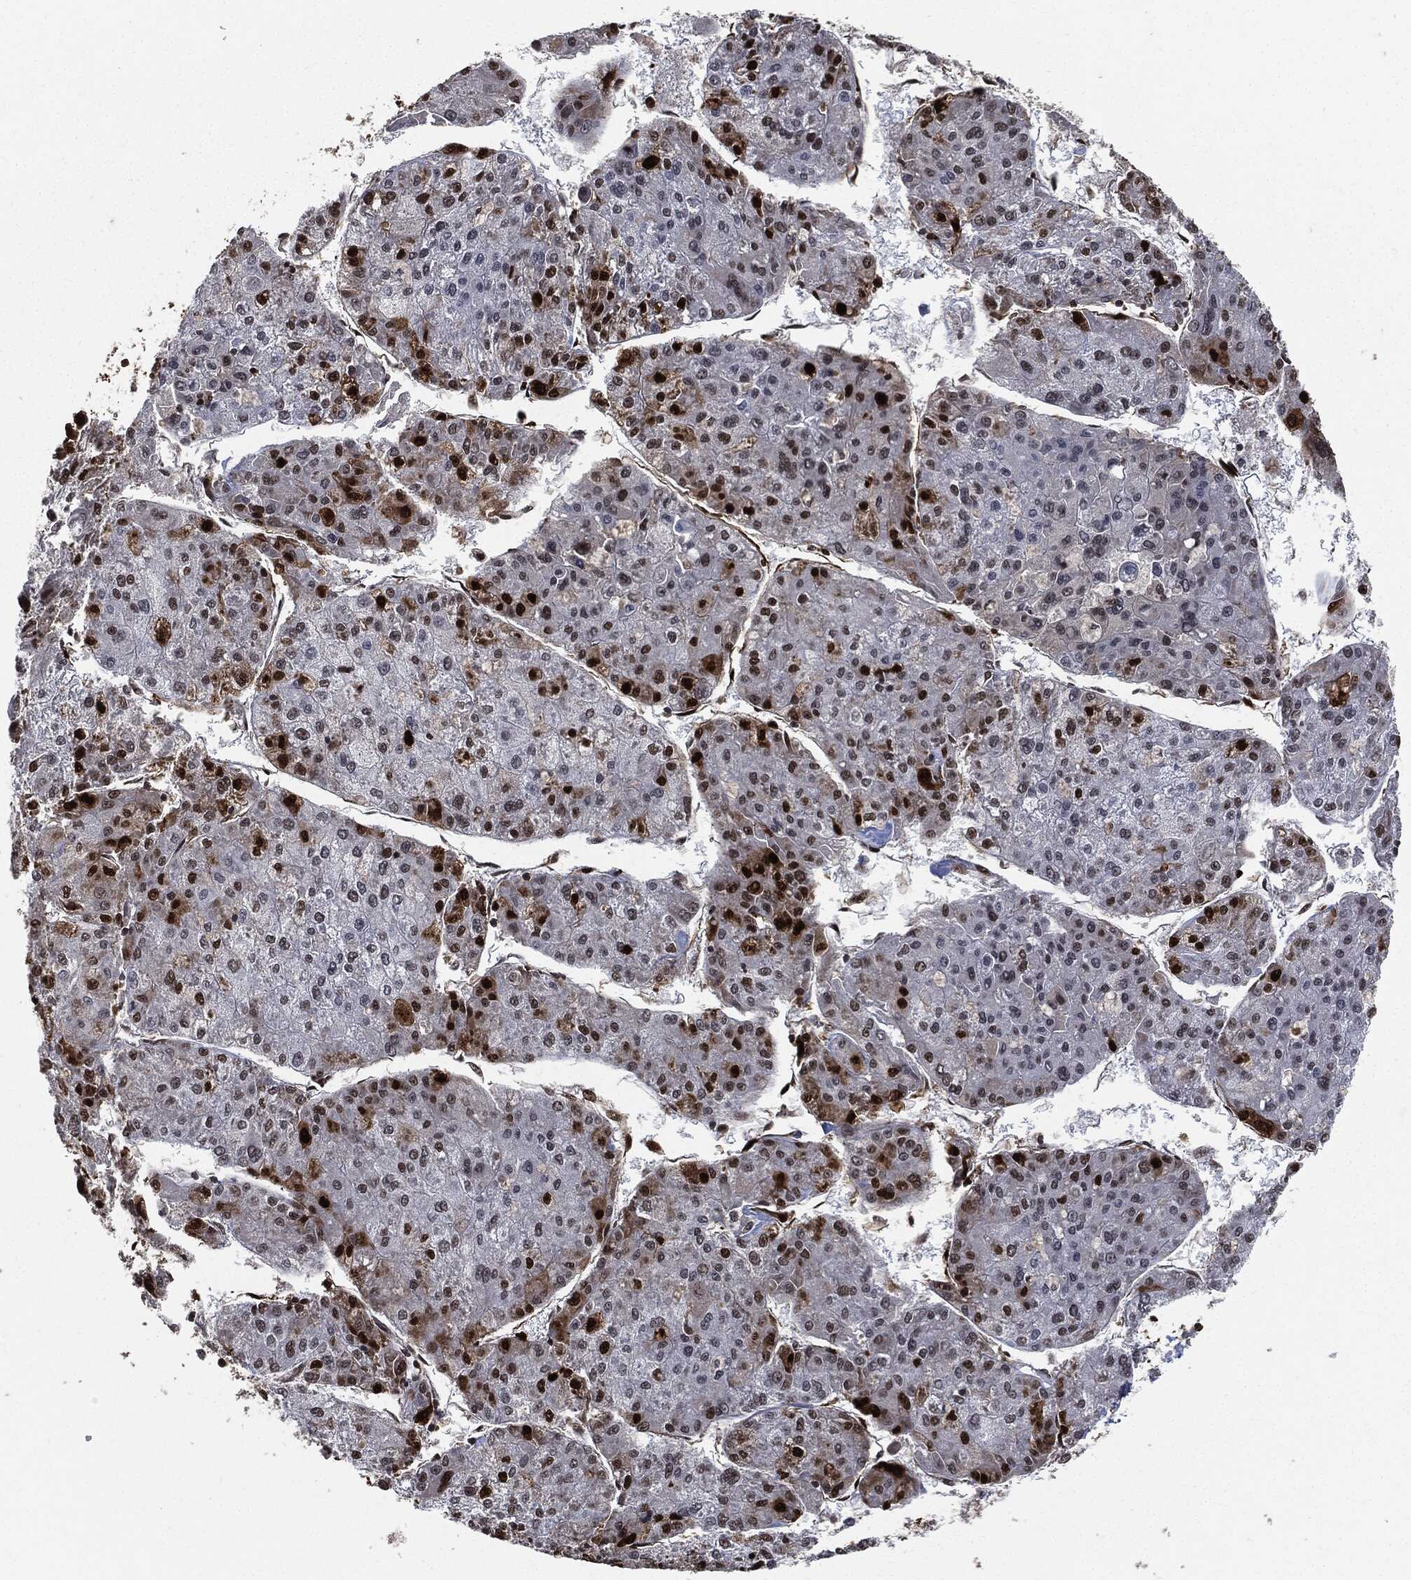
{"staining": {"intensity": "strong", "quantity": "<25%", "location": "nuclear"}, "tissue": "liver cancer", "cell_type": "Tumor cells", "image_type": "cancer", "snomed": [{"axis": "morphology", "description": "Carcinoma, Hepatocellular, NOS"}, {"axis": "topography", "description": "Liver"}], "caption": "Approximately <25% of tumor cells in liver cancer show strong nuclear protein positivity as visualized by brown immunohistochemical staining.", "gene": "PCNA", "patient": {"sex": "male", "age": 43}}